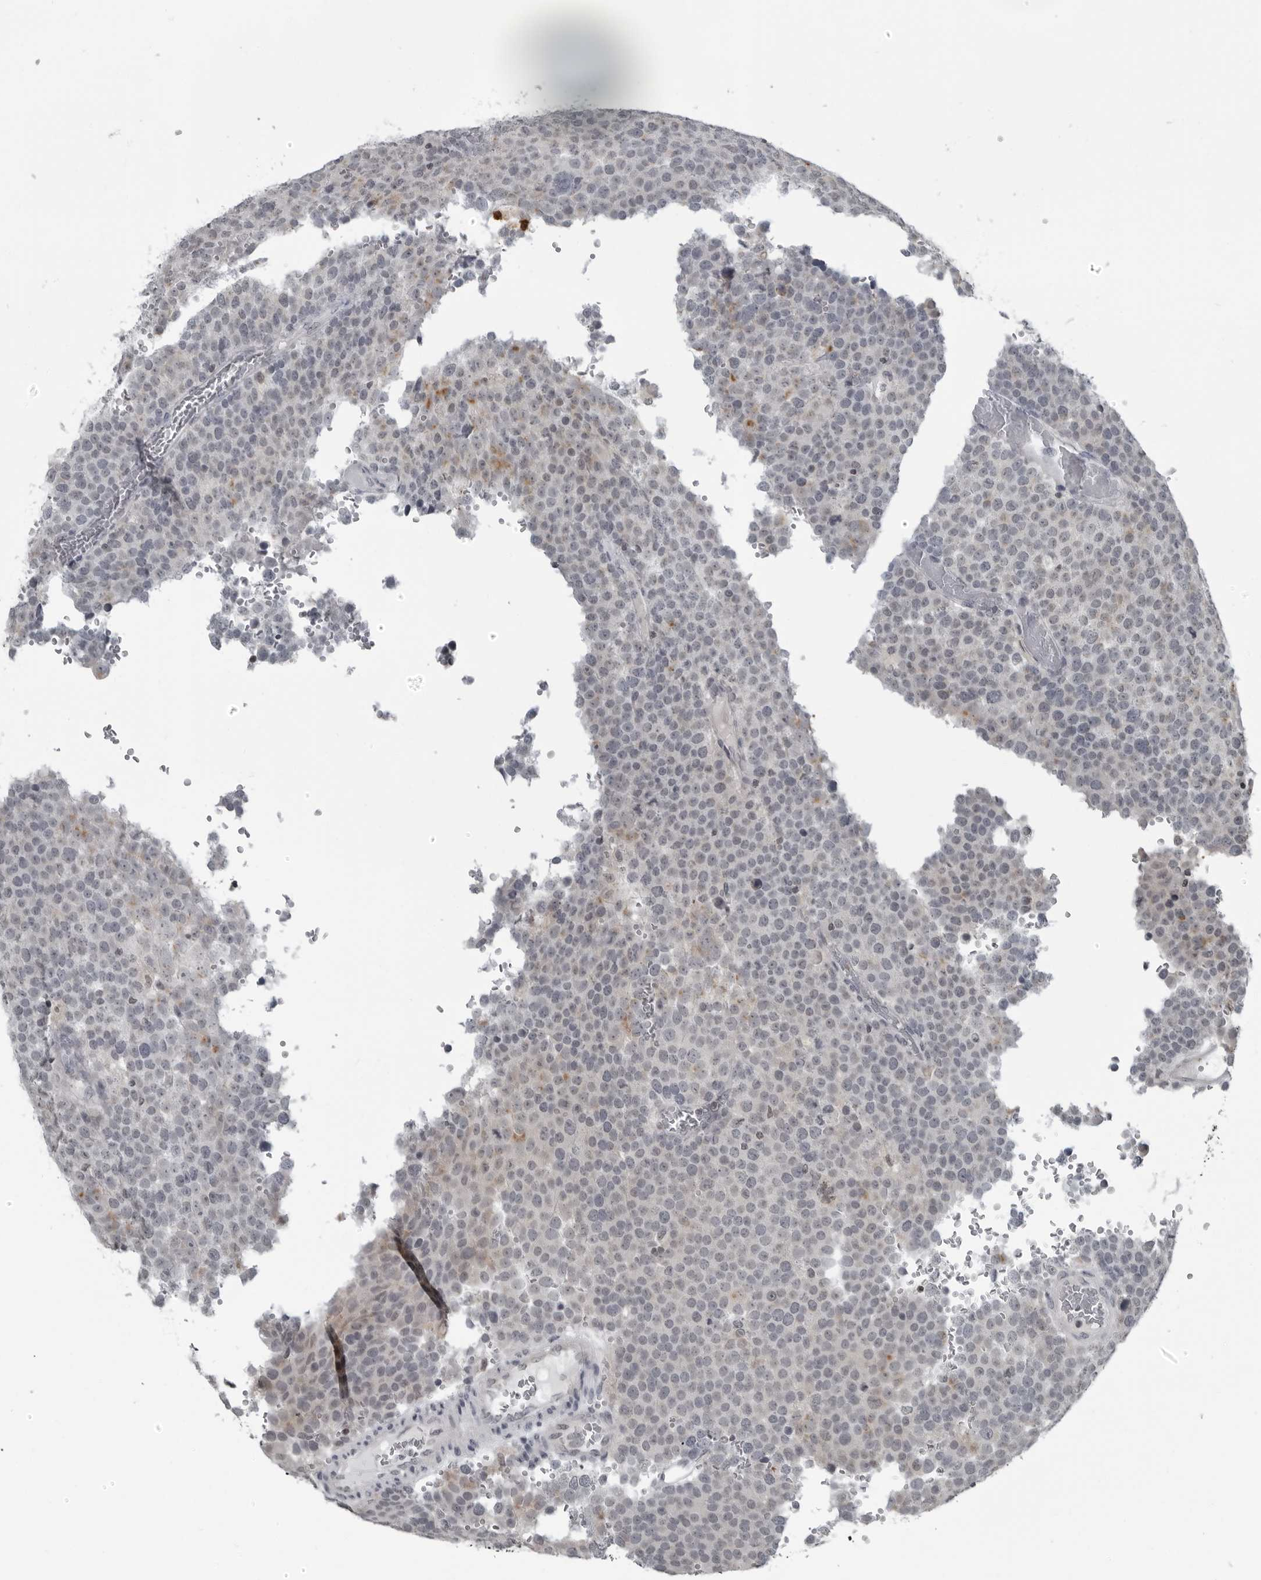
{"staining": {"intensity": "negative", "quantity": "none", "location": "none"}, "tissue": "testis cancer", "cell_type": "Tumor cells", "image_type": "cancer", "snomed": [{"axis": "morphology", "description": "Seminoma, NOS"}, {"axis": "topography", "description": "Testis"}], "caption": "Tumor cells show no significant protein positivity in testis cancer (seminoma).", "gene": "RTCA", "patient": {"sex": "male", "age": 71}}